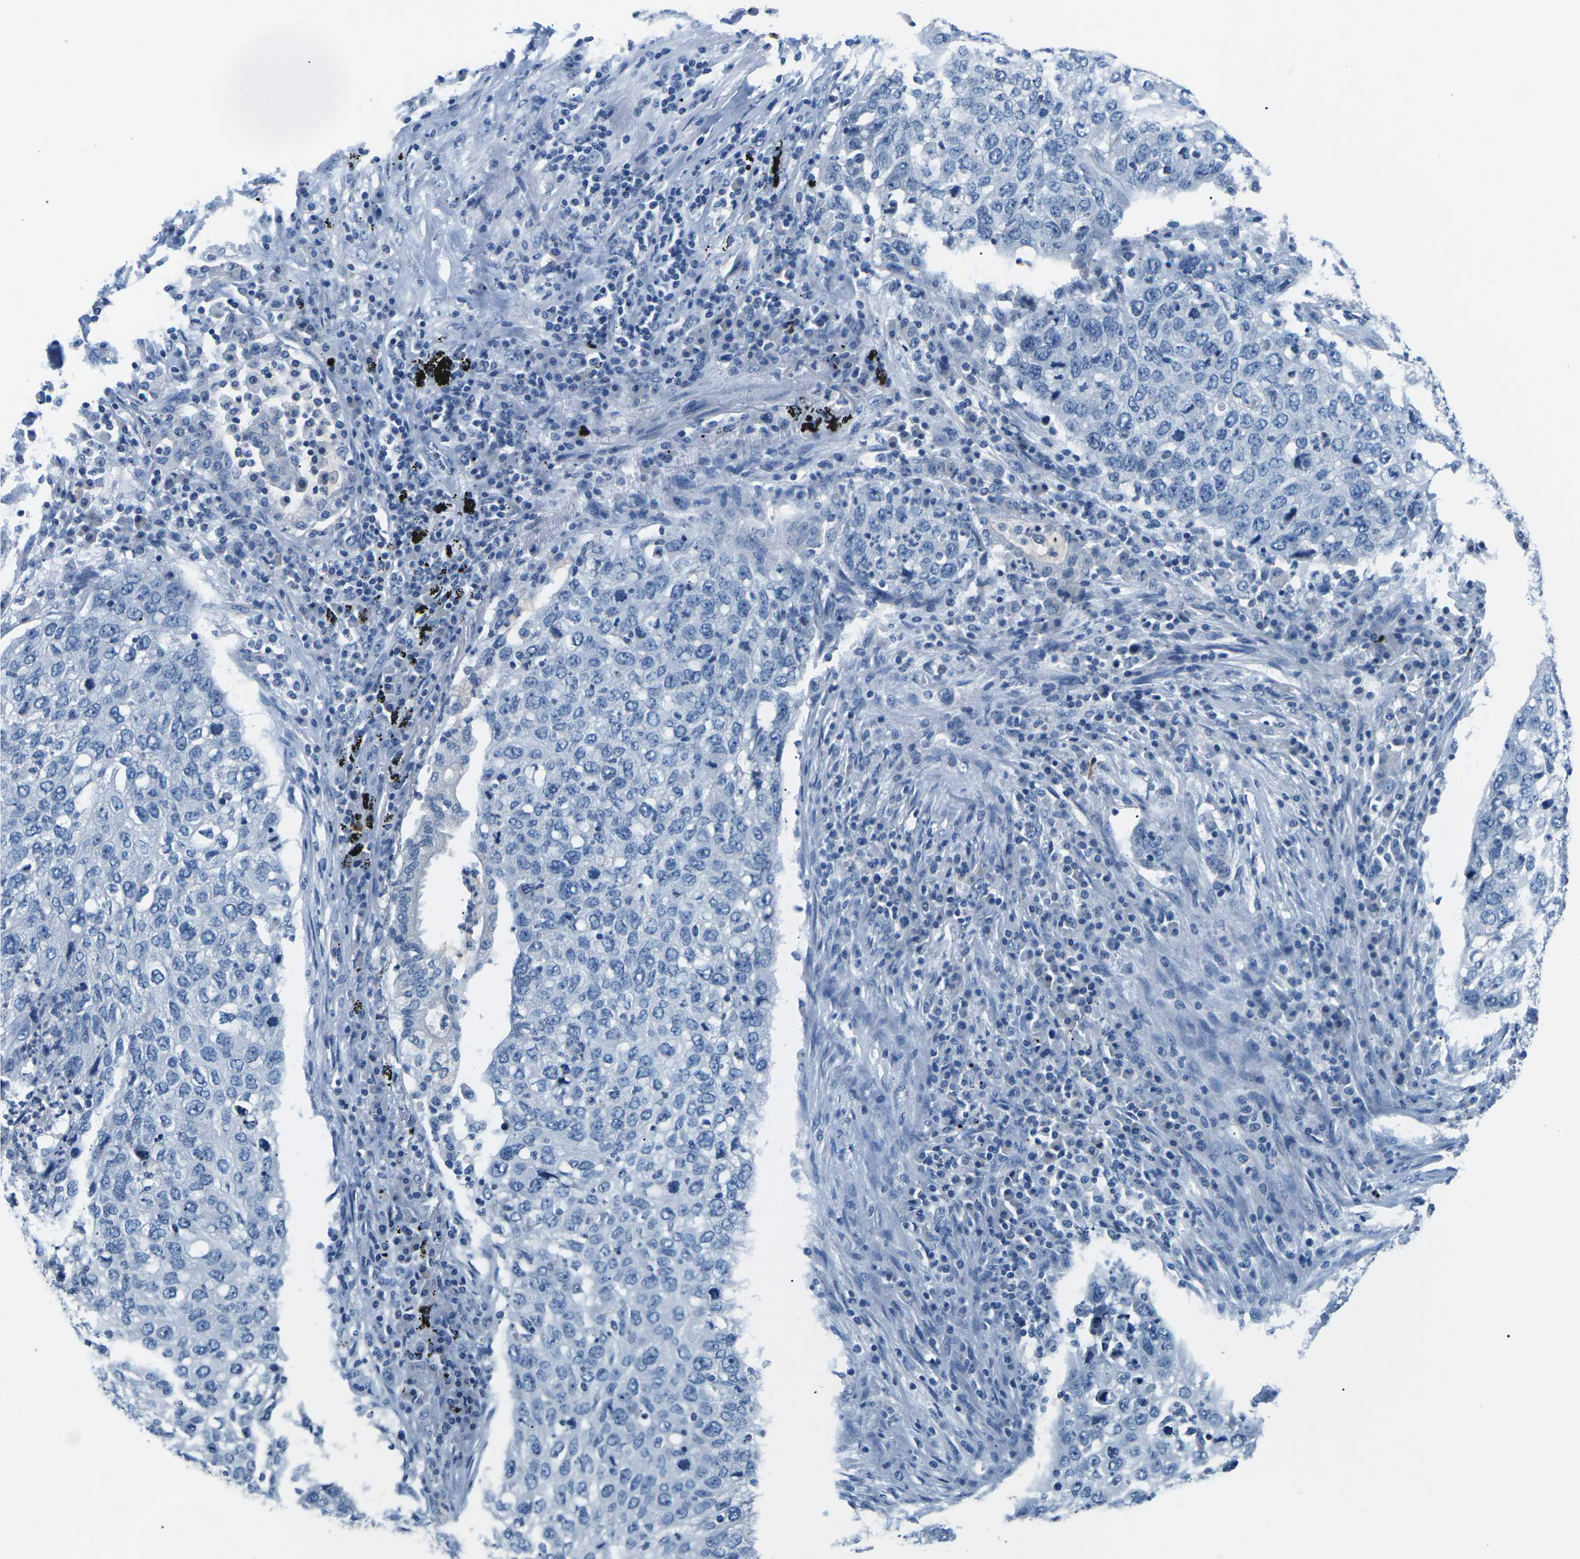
{"staining": {"intensity": "negative", "quantity": "none", "location": "none"}, "tissue": "lung cancer", "cell_type": "Tumor cells", "image_type": "cancer", "snomed": [{"axis": "morphology", "description": "Squamous cell carcinoma, NOS"}, {"axis": "topography", "description": "Lung"}], "caption": "Immunohistochemical staining of lung squamous cell carcinoma reveals no significant expression in tumor cells.", "gene": "UMOD", "patient": {"sex": "female", "age": 63}}